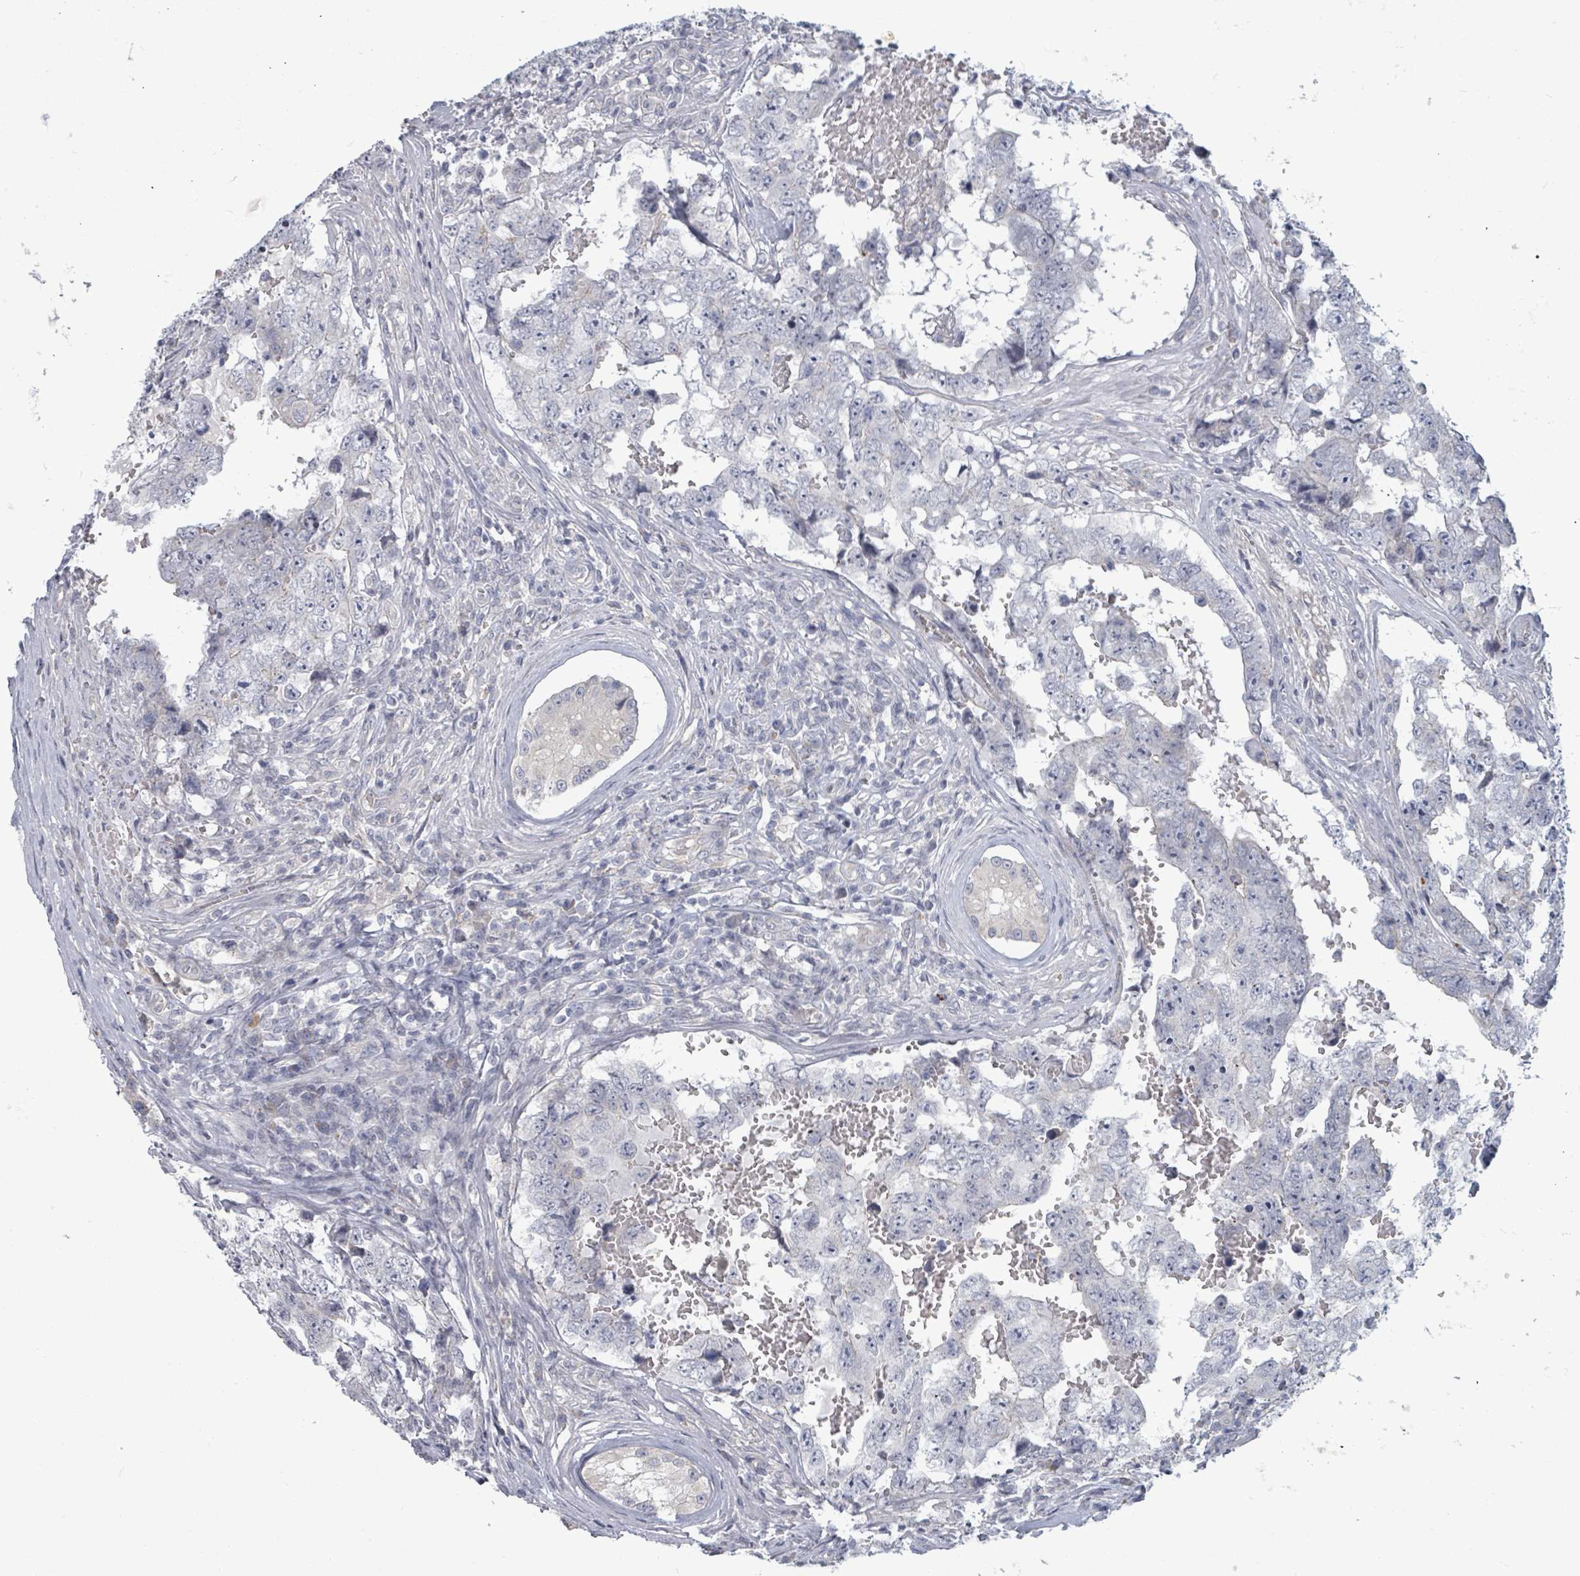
{"staining": {"intensity": "negative", "quantity": "none", "location": "none"}, "tissue": "testis cancer", "cell_type": "Tumor cells", "image_type": "cancer", "snomed": [{"axis": "morphology", "description": "Carcinoma, Embryonal, NOS"}, {"axis": "topography", "description": "Testis"}], "caption": "DAB (3,3'-diaminobenzidine) immunohistochemical staining of human embryonal carcinoma (testis) demonstrates no significant expression in tumor cells.", "gene": "ASB12", "patient": {"sex": "male", "age": 25}}